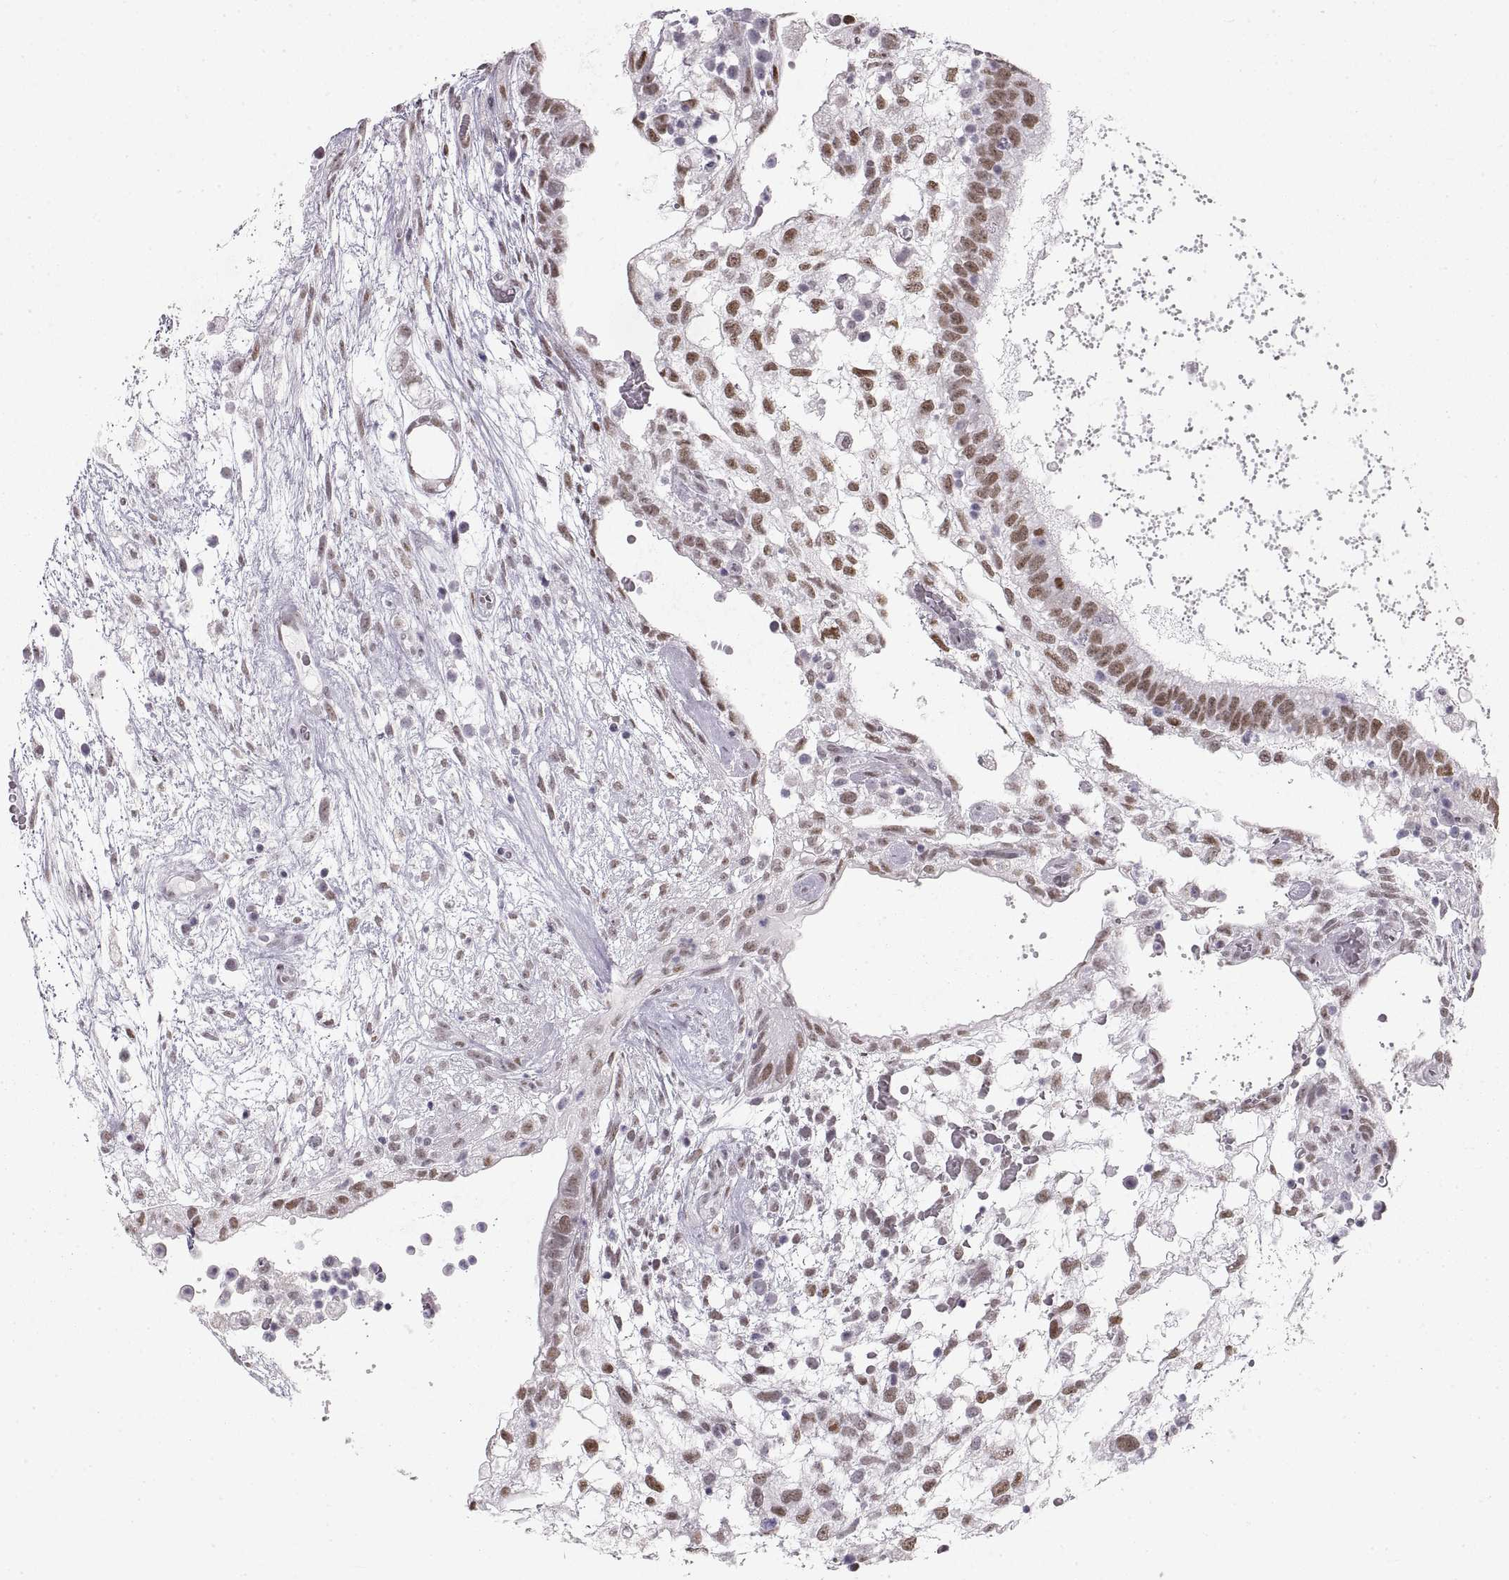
{"staining": {"intensity": "moderate", "quantity": ">75%", "location": "nuclear"}, "tissue": "testis cancer", "cell_type": "Tumor cells", "image_type": "cancer", "snomed": [{"axis": "morphology", "description": "Normal tissue, NOS"}, {"axis": "morphology", "description": "Carcinoma, Embryonal, NOS"}, {"axis": "topography", "description": "Testis"}], "caption": "The micrograph exhibits a brown stain indicating the presence of a protein in the nuclear of tumor cells in embryonal carcinoma (testis). (IHC, brightfield microscopy, high magnification).", "gene": "NANOS3", "patient": {"sex": "male", "age": 32}}